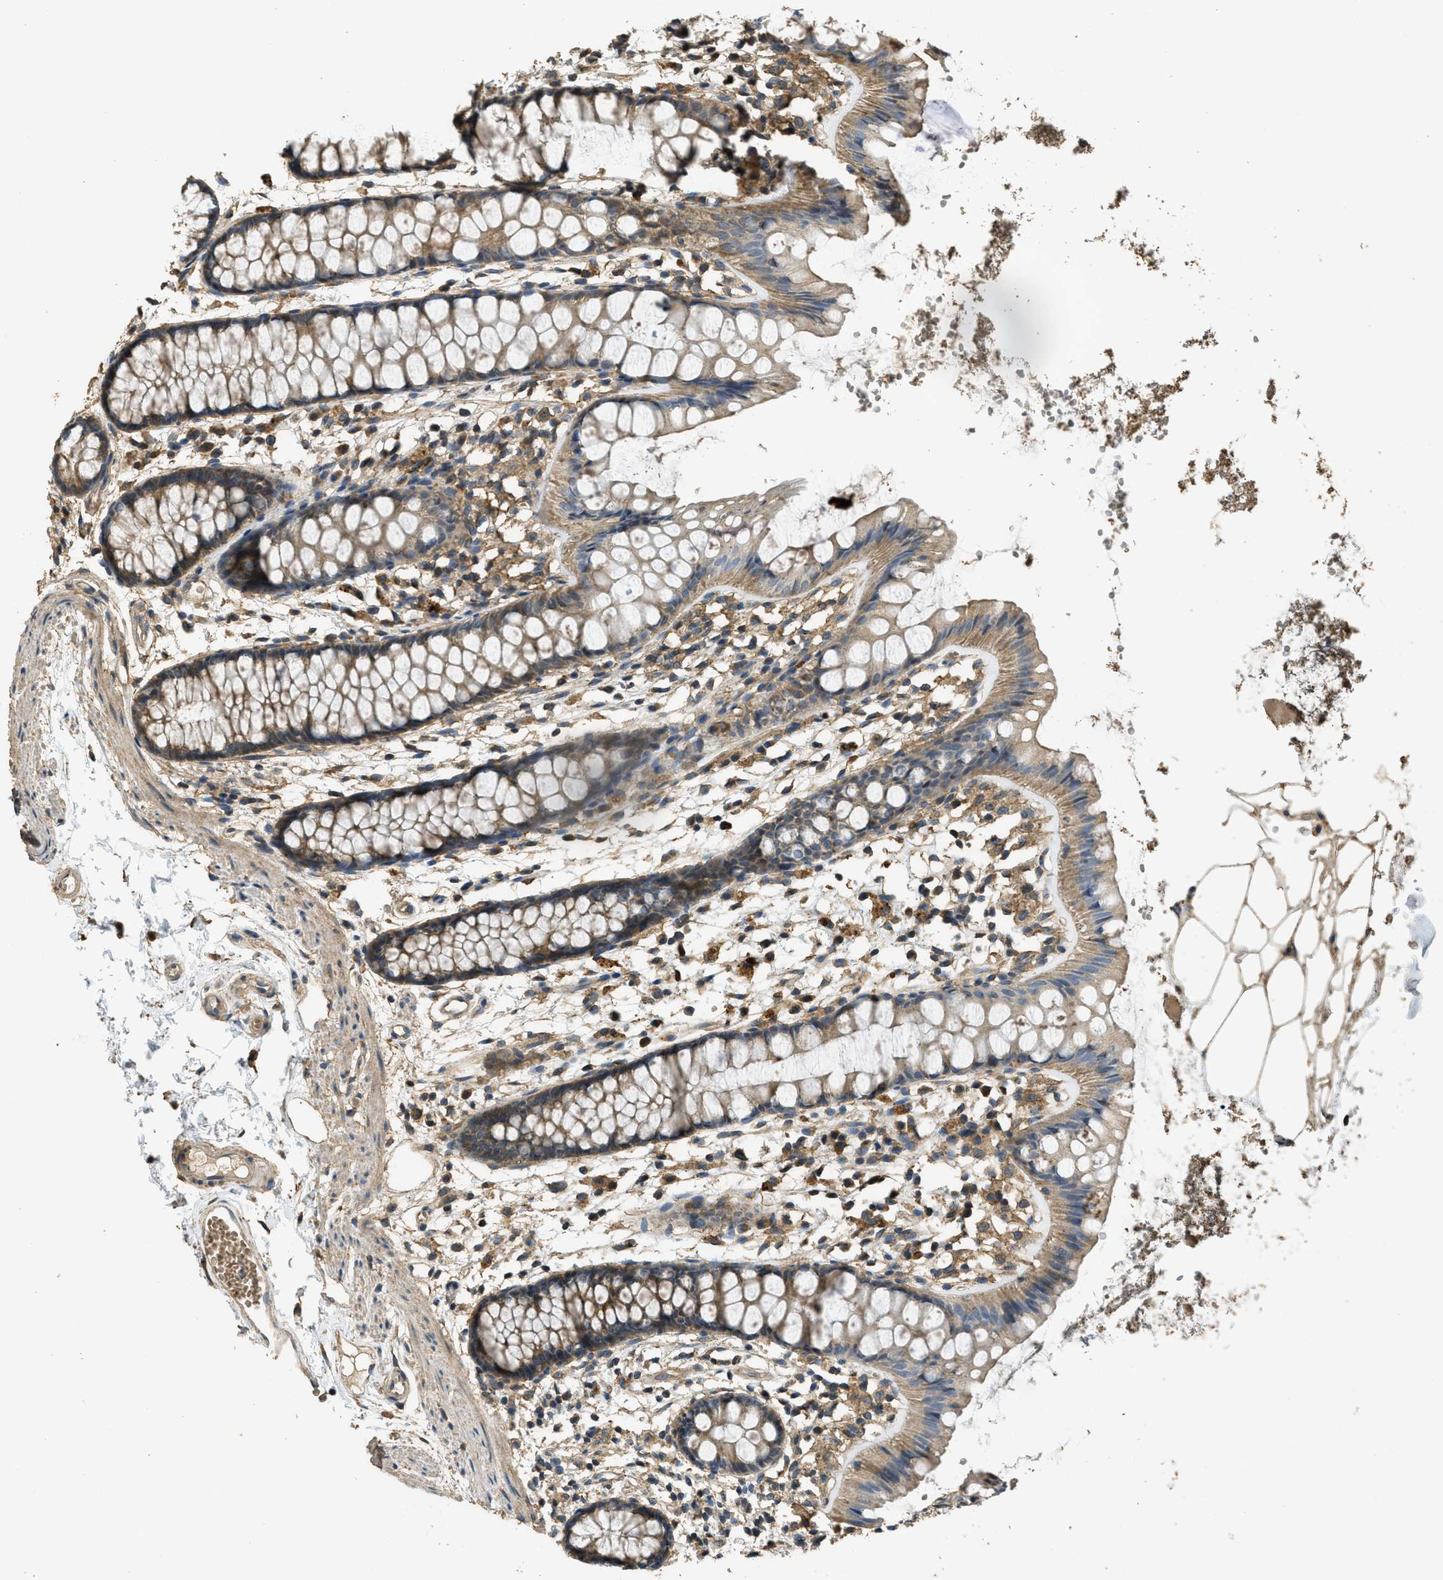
{"staining": {"intensity": "moderate", "quantity": ">75%", "location": "cytoplasmic/membranous"}, "tissue": "rectum", "cell_type": "Glandular cells", "image_type": "normal", "snomed": [{"axis": "morphology", "description": "Normal tissue, NOS"}, {"axis": "topography", "description": "Rectum"}], "caption": "High-power microscopy captured an IHC histopathology image of unremarkable rectum, revealing moderate cytoplasmic/membranous staining in about >75% of glandular cells.", "gene": "CD276", "patient": {"sex": "female", "age": 66}}